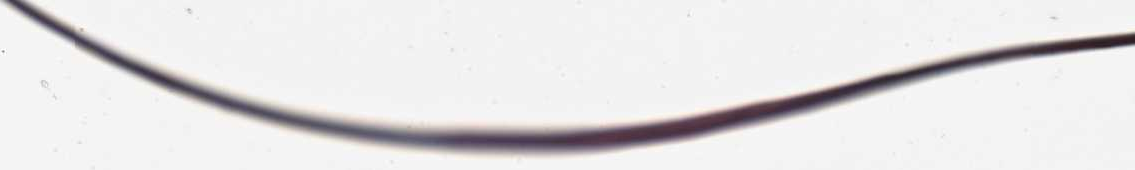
{"staining": {"intensity": "moderate", "quantity": "<25%", "location": "cytoplasmic/membranous"}, "tissue": "stomach cancer", "cell_type": "Tumor cells", "image_type": "cancer", "snomed": [{"axis": "morphology", "description": "Adenocarcinoma, NOS"}, {"axis": "topography", "description": "Stomach, upper"}, {"axis": "topography", "description": "Stomach"}], "caption": "About <25% of tumor cells in human stomach cancer display moderate cytoplasmic/membranous protein staining as visualized by brown immunohistochemical staining.", "gene": "RALGDS", "patient": {"sex": "male", "age": 62}}